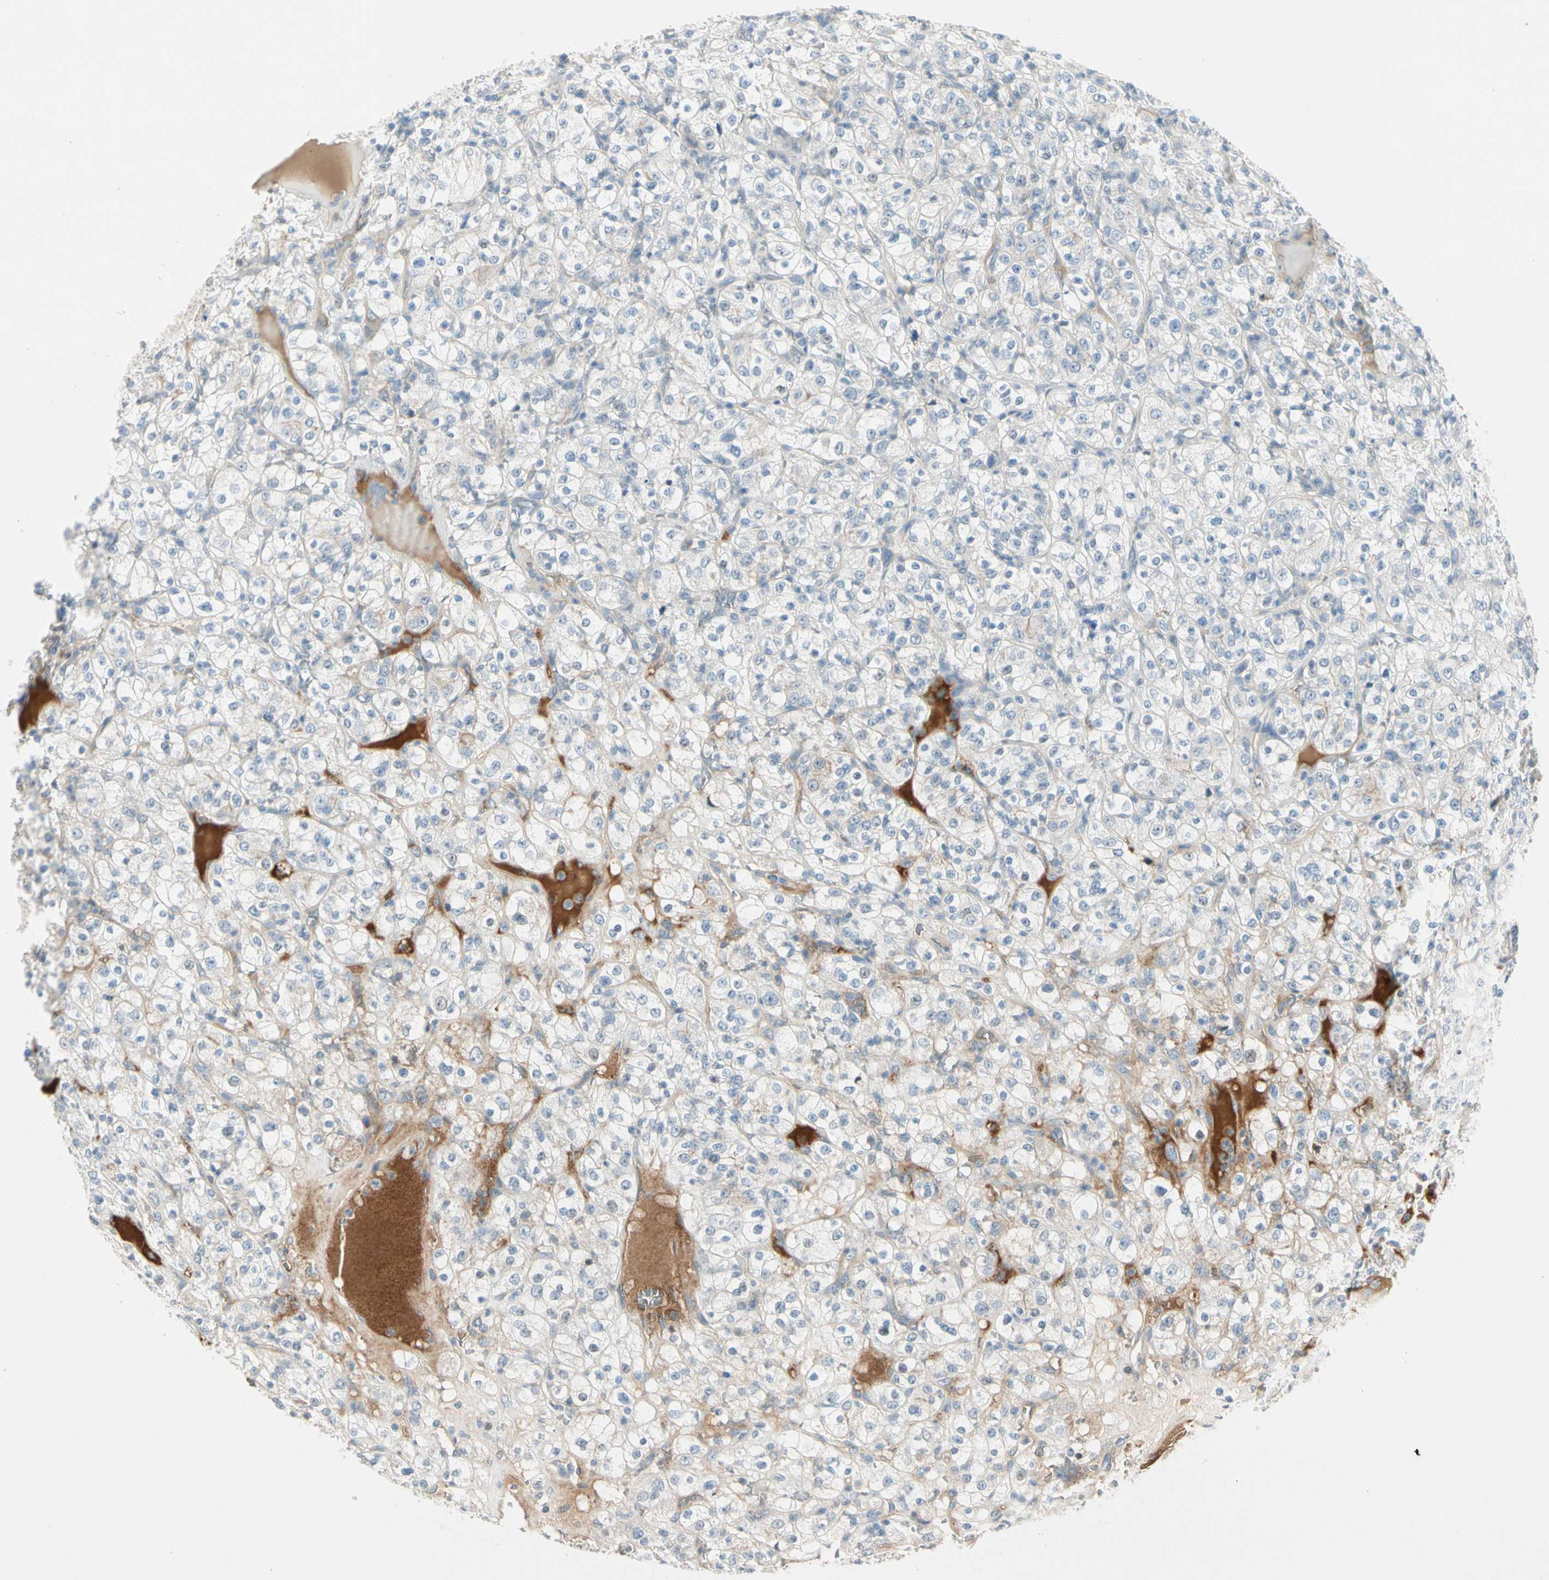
{"staining": {"intensity": "negative", "quantity": "none", "location": "none"}, "tissue": "renal cancer", "cell_type": "Tumor cells", "image_type": "cancer", "snomed": [{"axis": "morphology", "description": "Normal tissue, NOS"}, {"axis": "morphology", "description": "Adenocarcinoma, NOS"}, {"axis": "topography", "description": "Kidney"}], "caption": "Immunohistochemistry micrograph of neoplastic tissue: renal cancer stained with DAB (3,3'-diaminobenzidine) exhibits no significant protein staining in tumor cells.", "gene": "SERPIND1", "patient": {"sex": "female", "age": 72}}